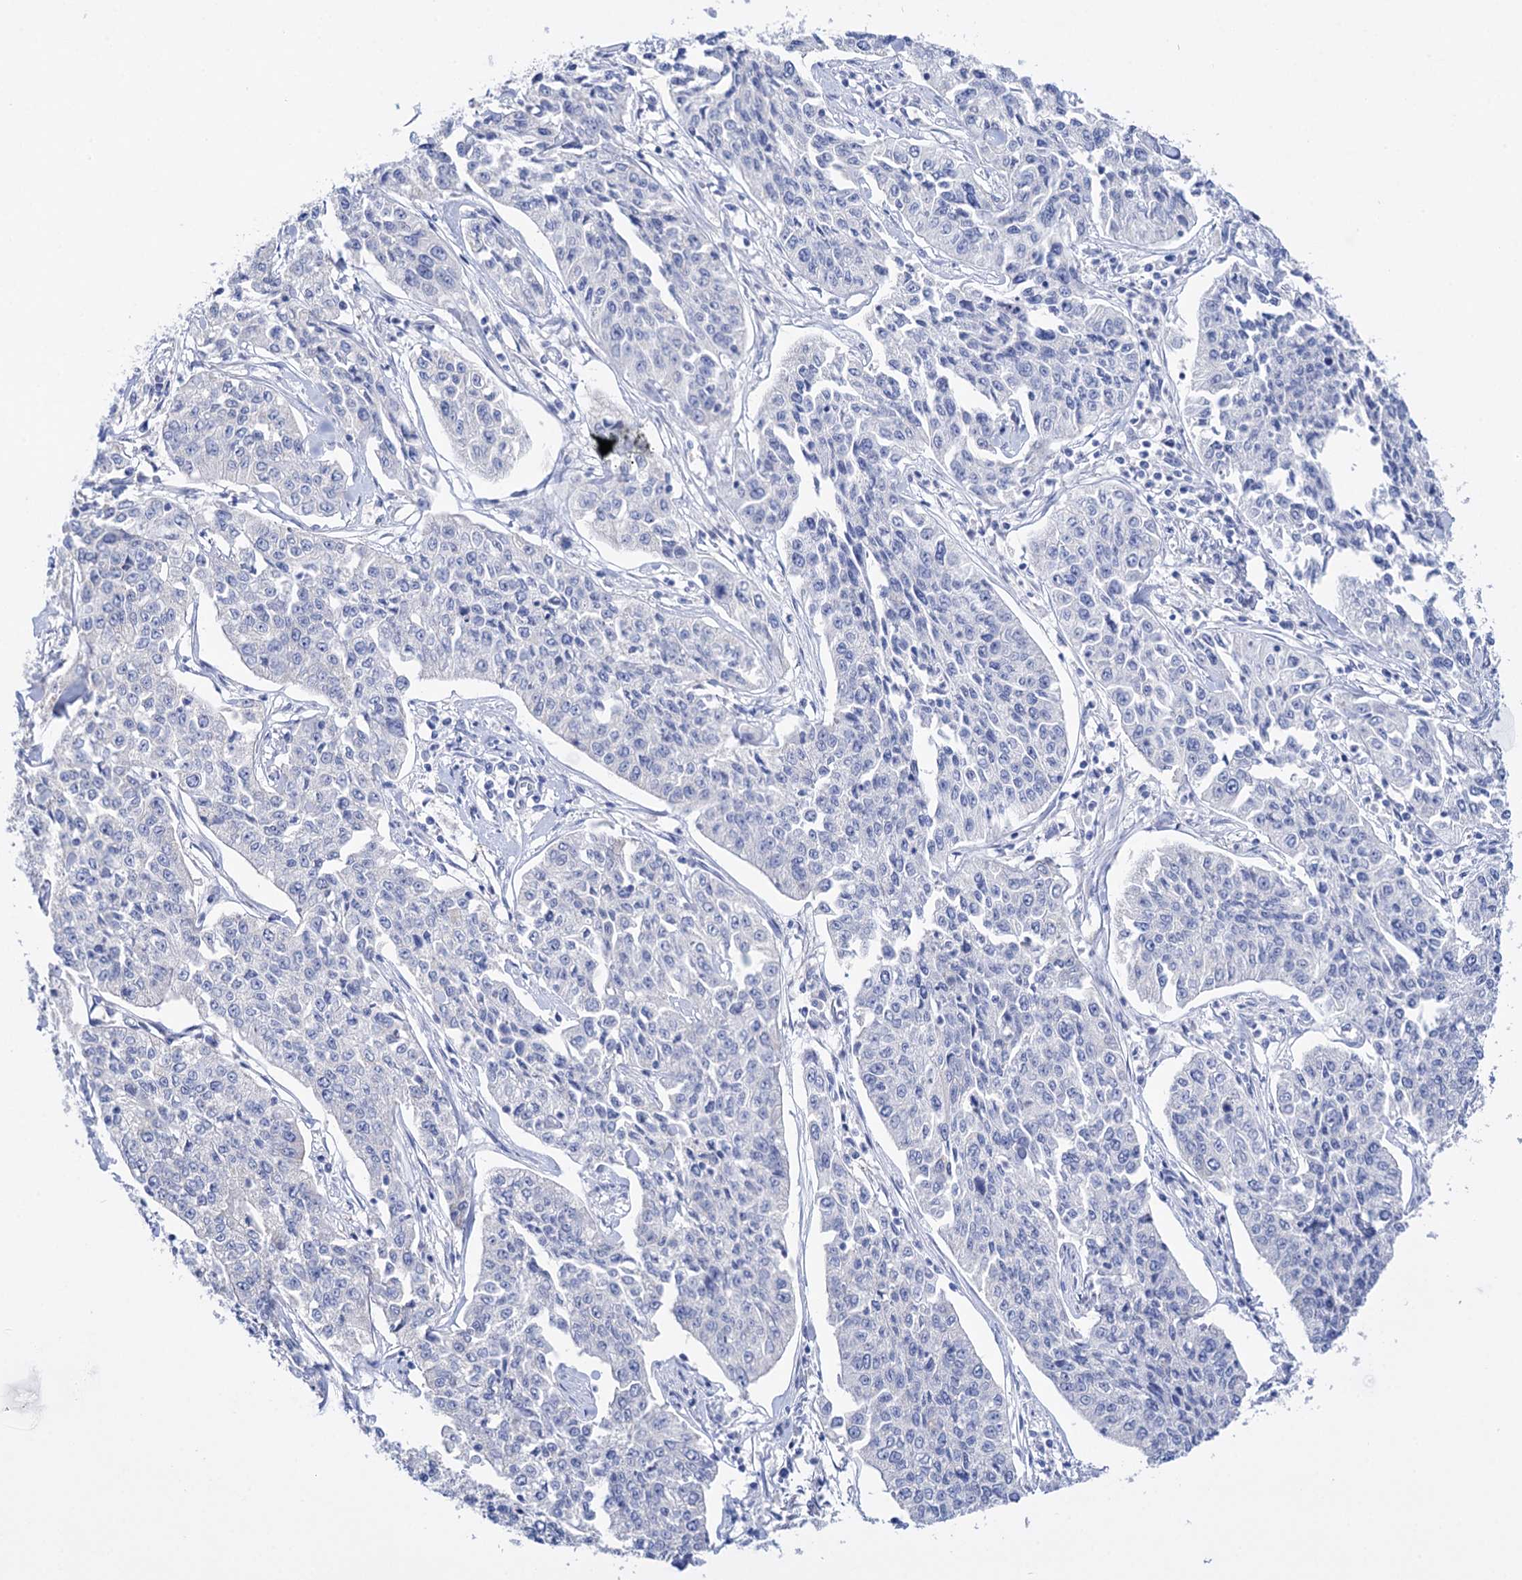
{"staining": {"intensity": "negative", "quantity": "none", "location": "none"}, "tissue": "cervical cancer", "cell_type": "Tumor cells", "image_type": "cancer", "snomed": [{"axis": "morphology", "description": "Squamous cell carcinoma, NOS"}, {"axis": "topography", "description": "Cervix"}], "caption": "High magnification brightfield microscopy of cervical cancer stained with DAB (brown) and counterstained with hematoxylin (blue): tumor cells show no significant expression.", "gene": "BBS4", "patient": {"sex": "female", "age": 35}}